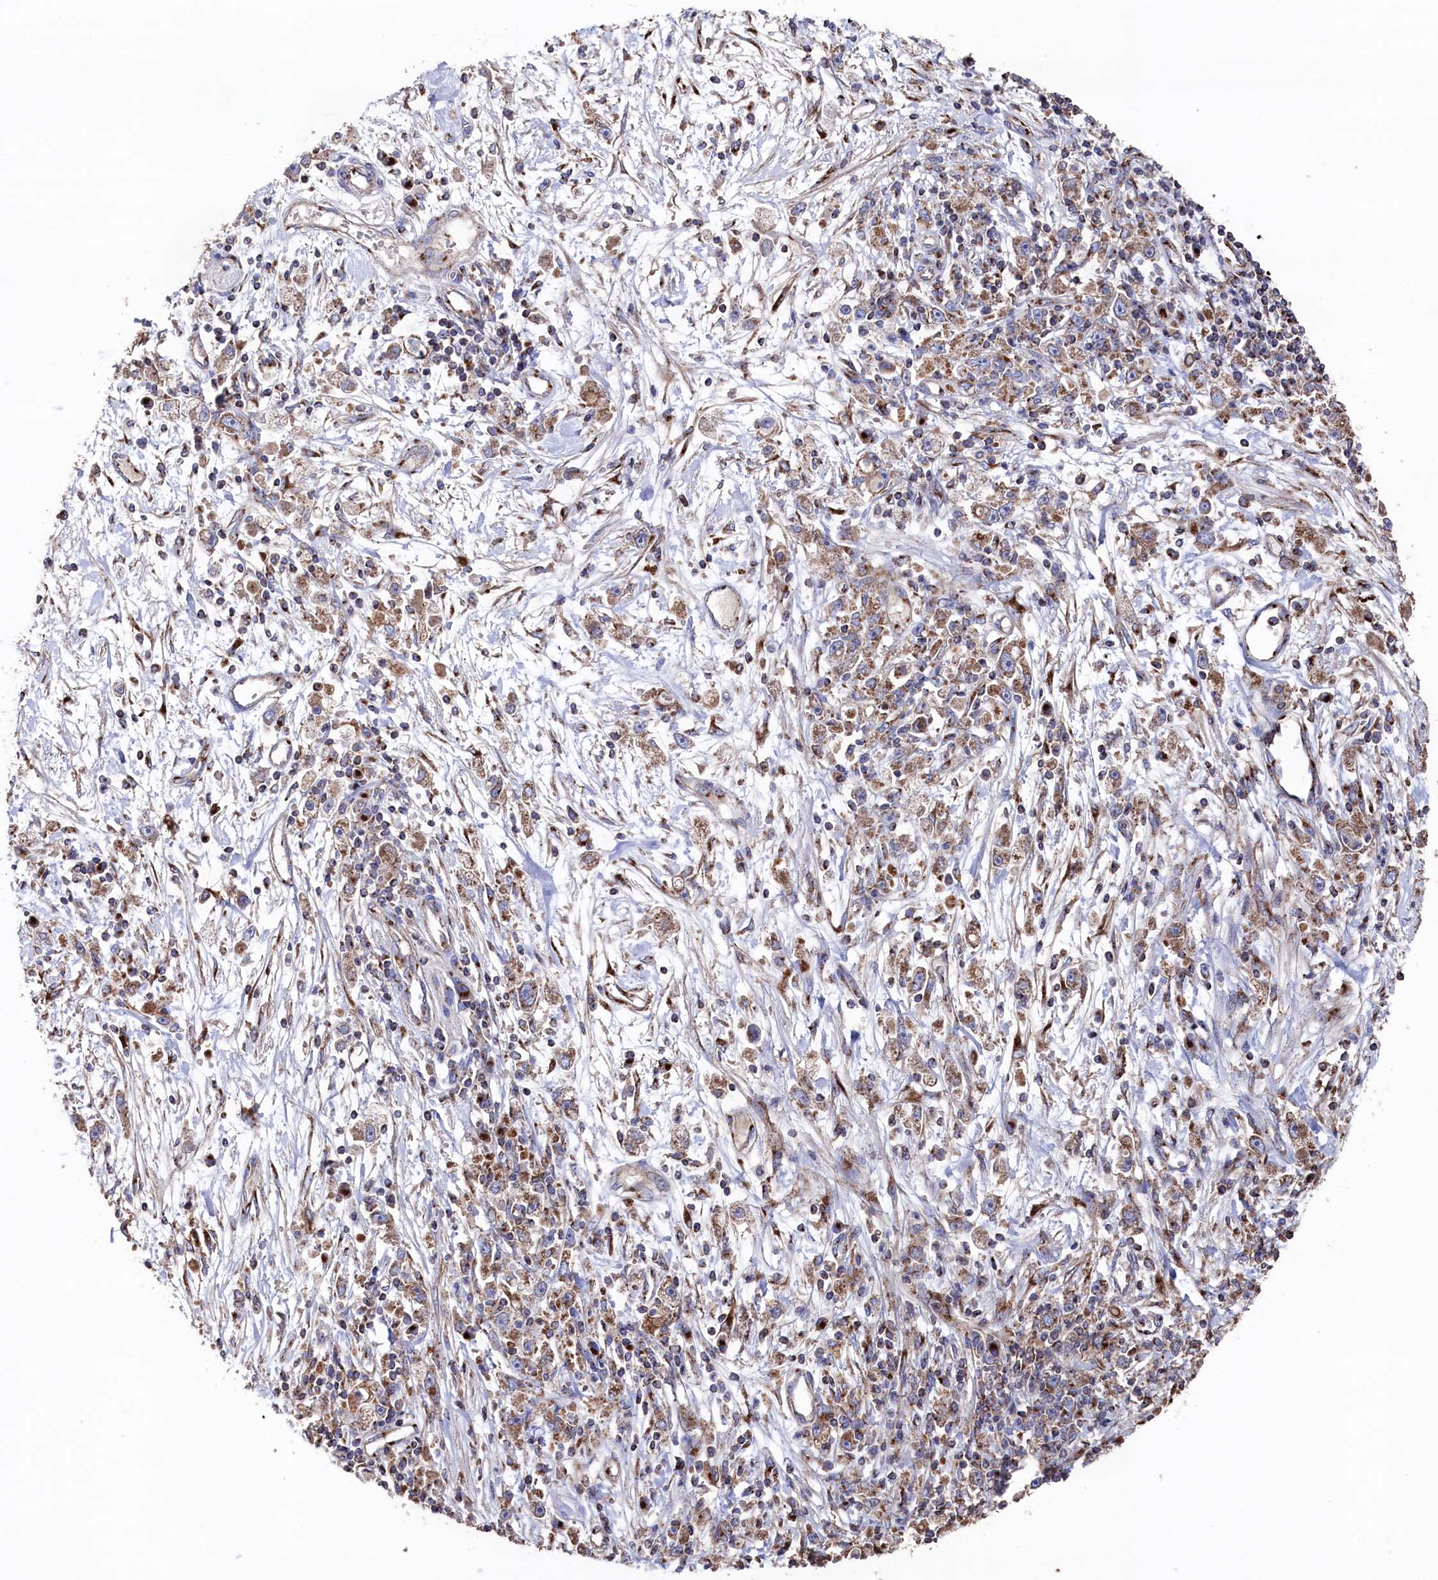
{"staining": {"intensity": "moderate", "quantity": ">75%", "location": "cytoplasmic/membranous"}, "tissue": "stomach cancer", "cell_type": "Tumor cells", "image_type": "cancer", "snomed": [{"axis": "morphology", "description": "Adenocarcinoma, NOS"}, {"axis": "topography", "description": "Stomach"}], "caption": "A high-resolution image shows immunohistochemistry (IHC) staining of stomach cancer (adenocarcinoma), which exhibits moderate cytoplasmic/membranous positivity in about >75% of tumor cells.", "gene": "PRRC1", "patient": {"sex": "female", "age": 59}}